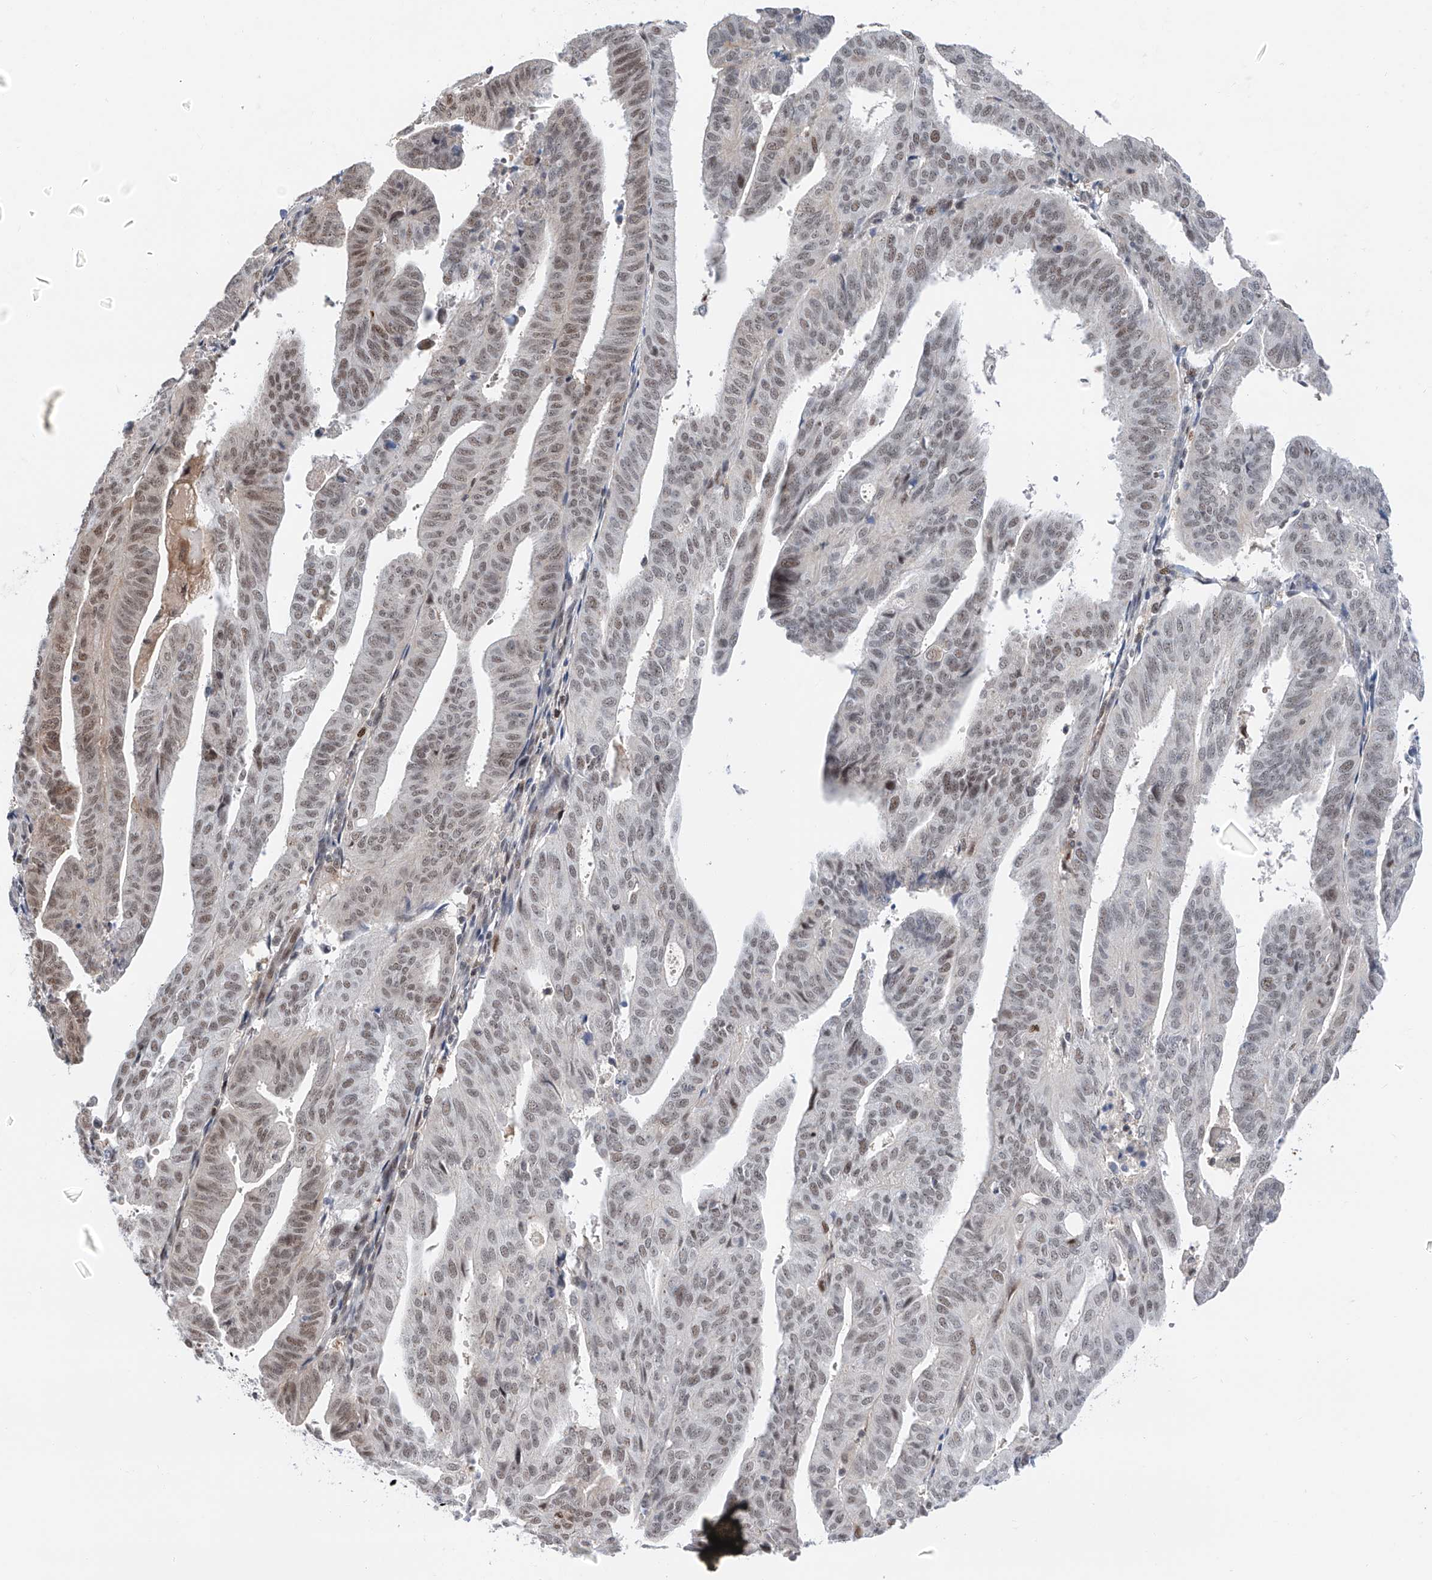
{"staining": {"intensity": "moderate", "quantity": "25%-75%", "location": "nuclear"}, "tissue": "endometrial cancer", "cell_type": "Tumor cells", "image_type": "cancer", "snomed": [{"axis": "morphology", "description": "Adenocarcinoma, NOS"}, {"axis": "topography", "description": "Uterus"}], "caption": "A histopathology image of adenocarcinoma (endometrial) stained for a protein exhibits moderate nuclear brown staining in tumor cells.", "gene": "SNRNP200", "patient": {"sex": "female", "age": 77}}